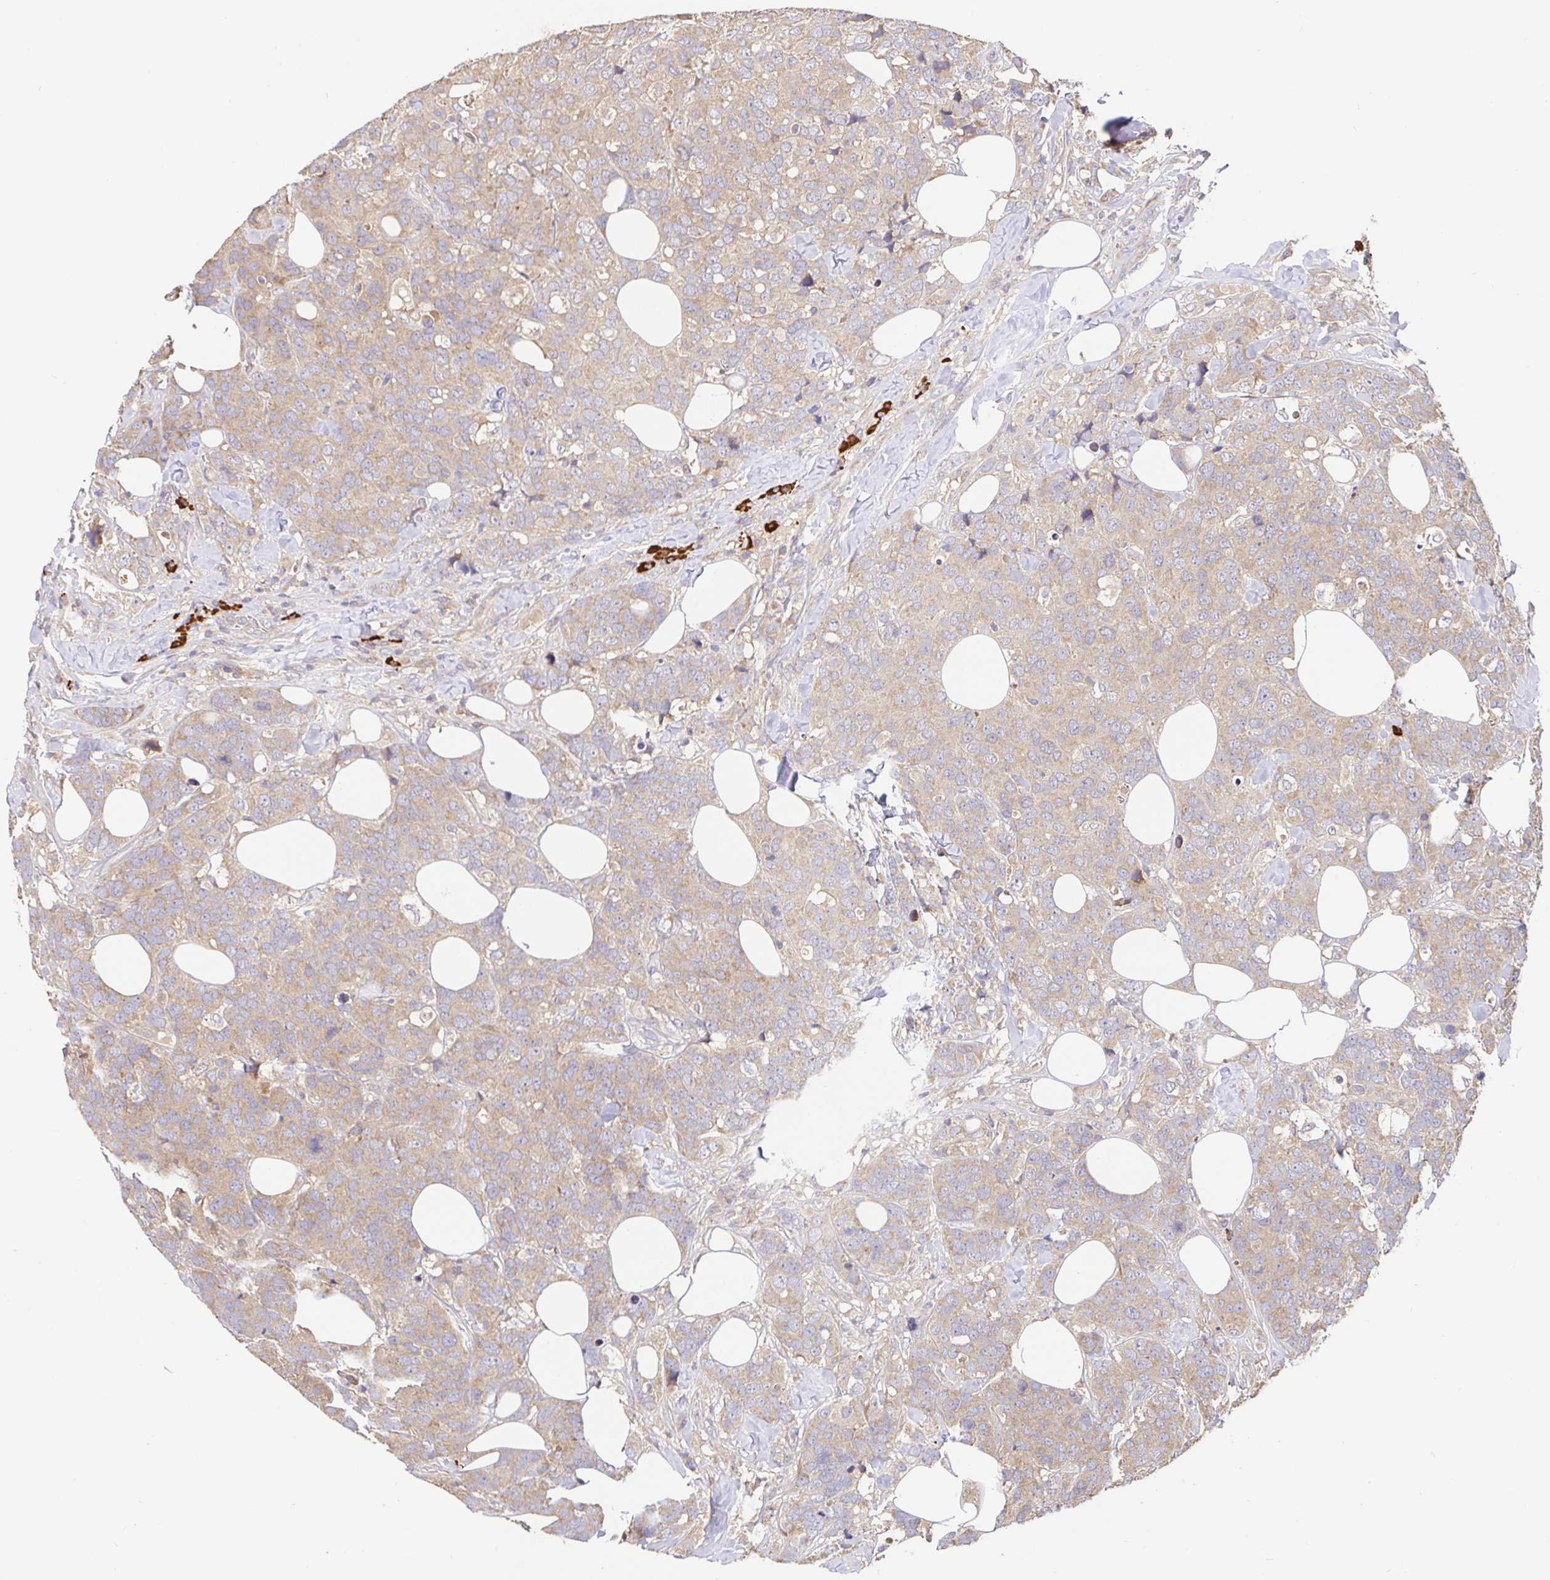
{"staining": {"intensity": "weak", "quantity": "25%-75%", "location": "cytoplasmic/membranous"}, "tissue": "breast cancer", "cell_type": "Tumor cells", "image_type": "cancer", "snomed": [{"axis": "morphology", "description": "Lobular carcinoma"}, {"axis": "topography", "description": "Breast"}], "caption": "A low amount of weak cytoplasmic/membranous staining is present in about 25%-75% of tumor cells in breast cancer (lobular carcinoma) tissue. (Brightfield microscopy of DAB IHC at high magnification).", "gene": "HAGH", "patient": {"sex": "female", "age": 59}}